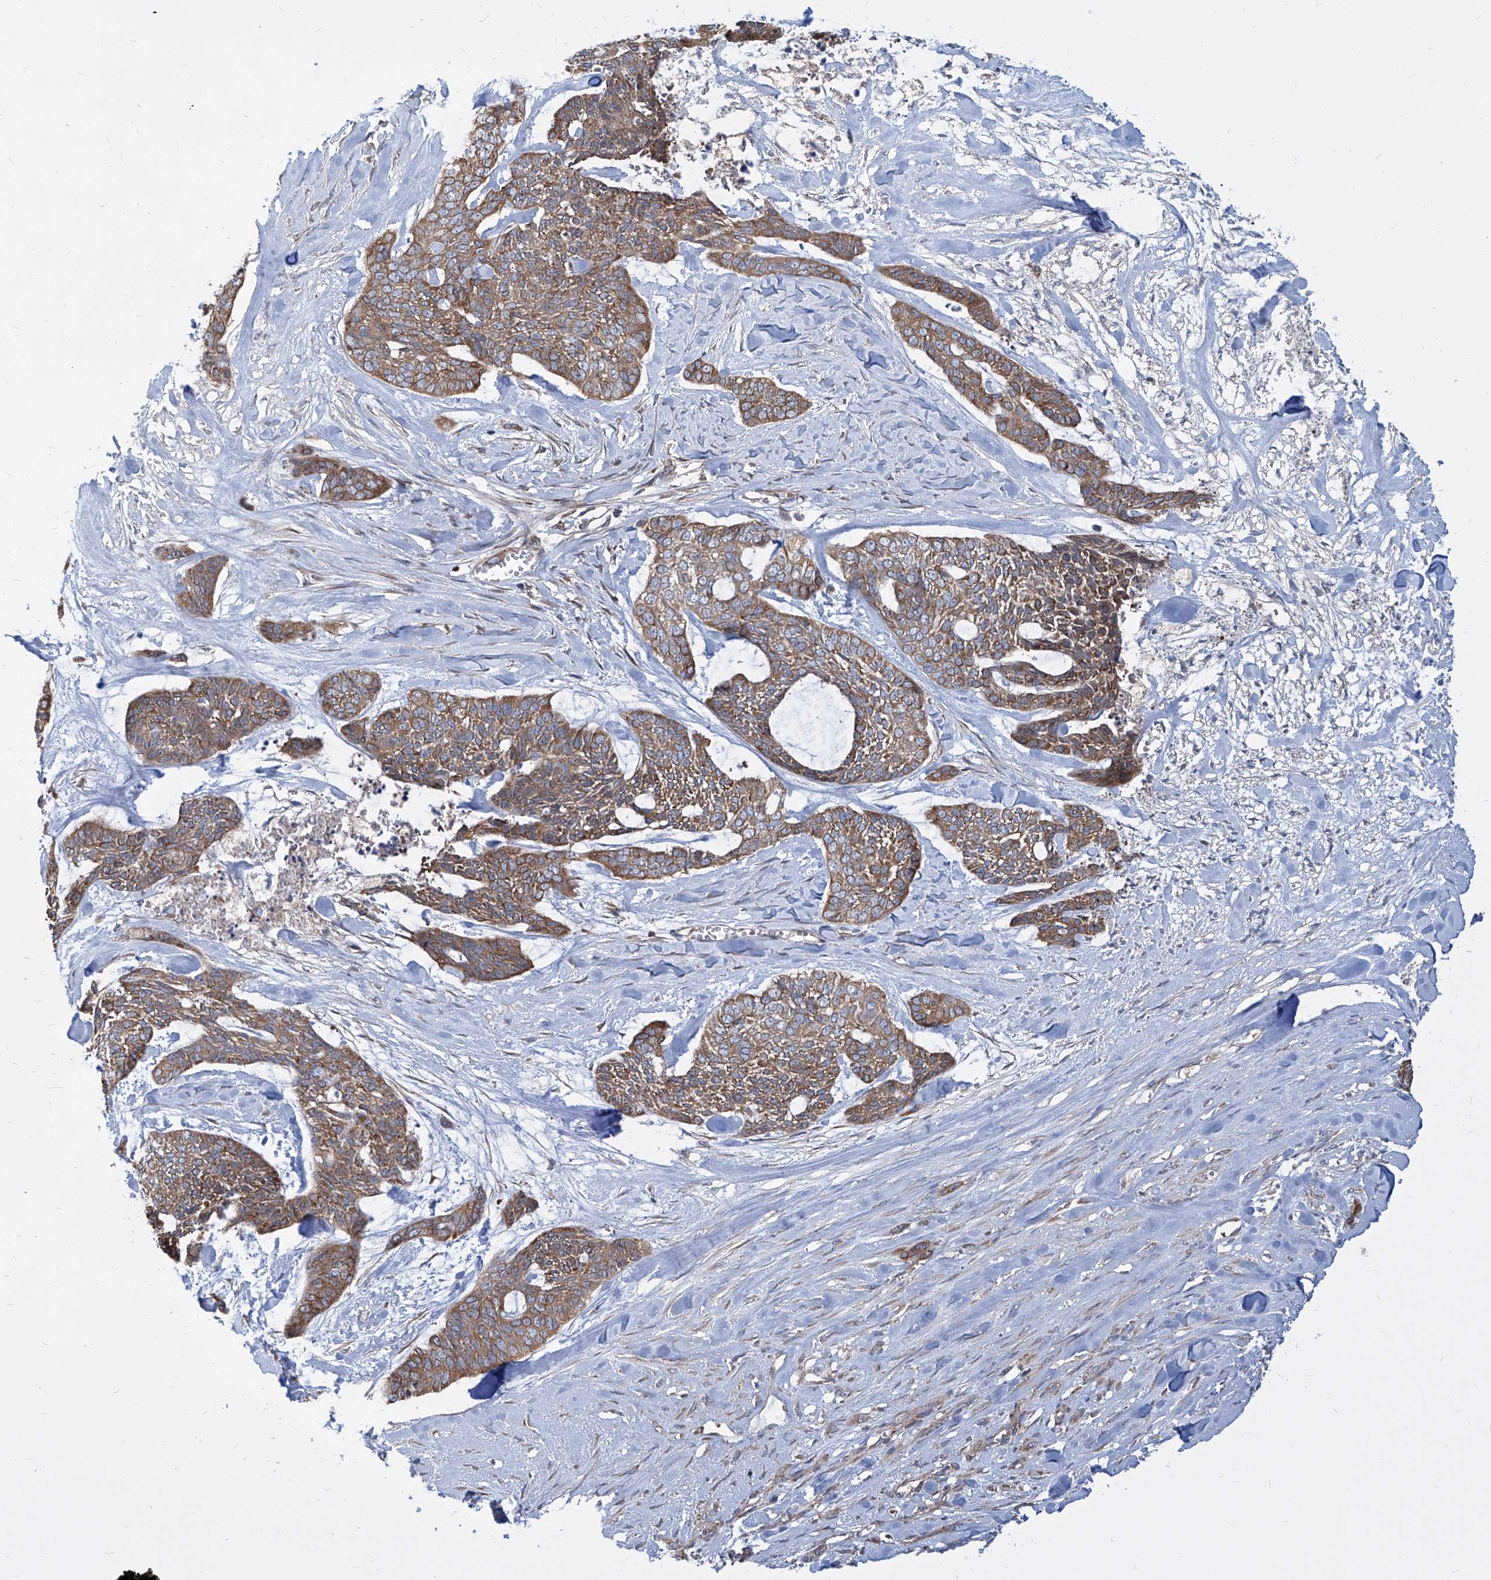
{"staining": {"intensity": "moderate", "quantity": ">75%", "location": "cytoplasmic/membranous"}, "tissue": "skin cancer", "cell_type": "Tumor cells", "image_type": "cancer", "snomed": [{"axis": "morphology", "description": "Basal cell carcinoma"}, {"axis": "topography", "description": "Skin"}], "caption": "Immunohistochemical staining of skin basal cell carcinoma reveals moderate cytoplasmic/membranous protein expression in approximately >75% of tumor cells. (brown staining indicates protein expression, while blue staining denotes nuclei).", "gene": "FAM83B", "patient": {"sex": "female", "age": 64}}